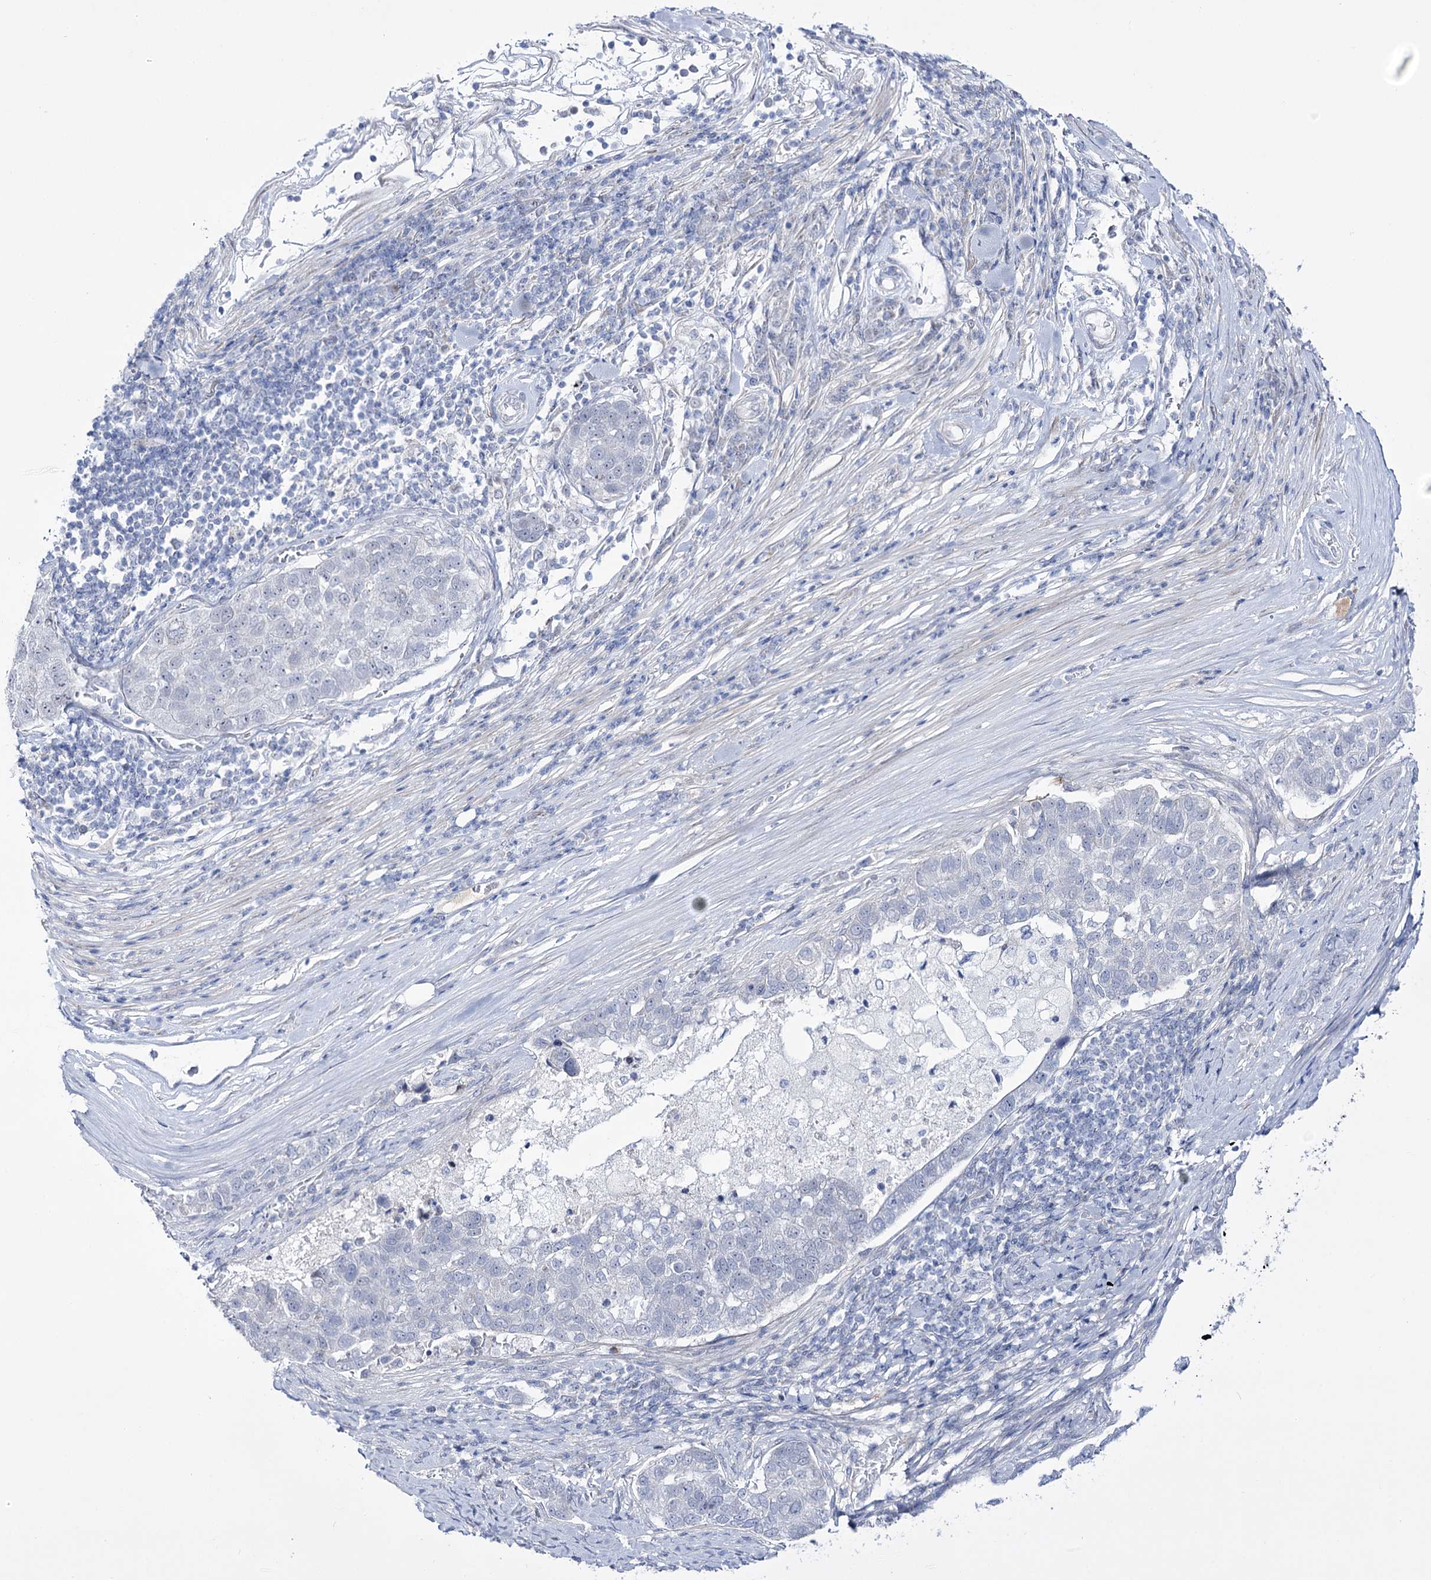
{"staining": {"intensity": "negative", "quantity": "none", "location": "none"}, "tissue": "pancreatic cancer", "cell_type": "Tumor cells", "image_type": "cancer", "snomed": [{"axis": "morphology", "description": "Adenocarcinoma, NOS"}, {"axis": "topography", "description": "Pancreas"}], "caption": "There is no significant positivity in tumor cells of pancreatic adenocarcinoma.", "gene": "RBM15B", "patient": {"sex": "female", "age": 61}}